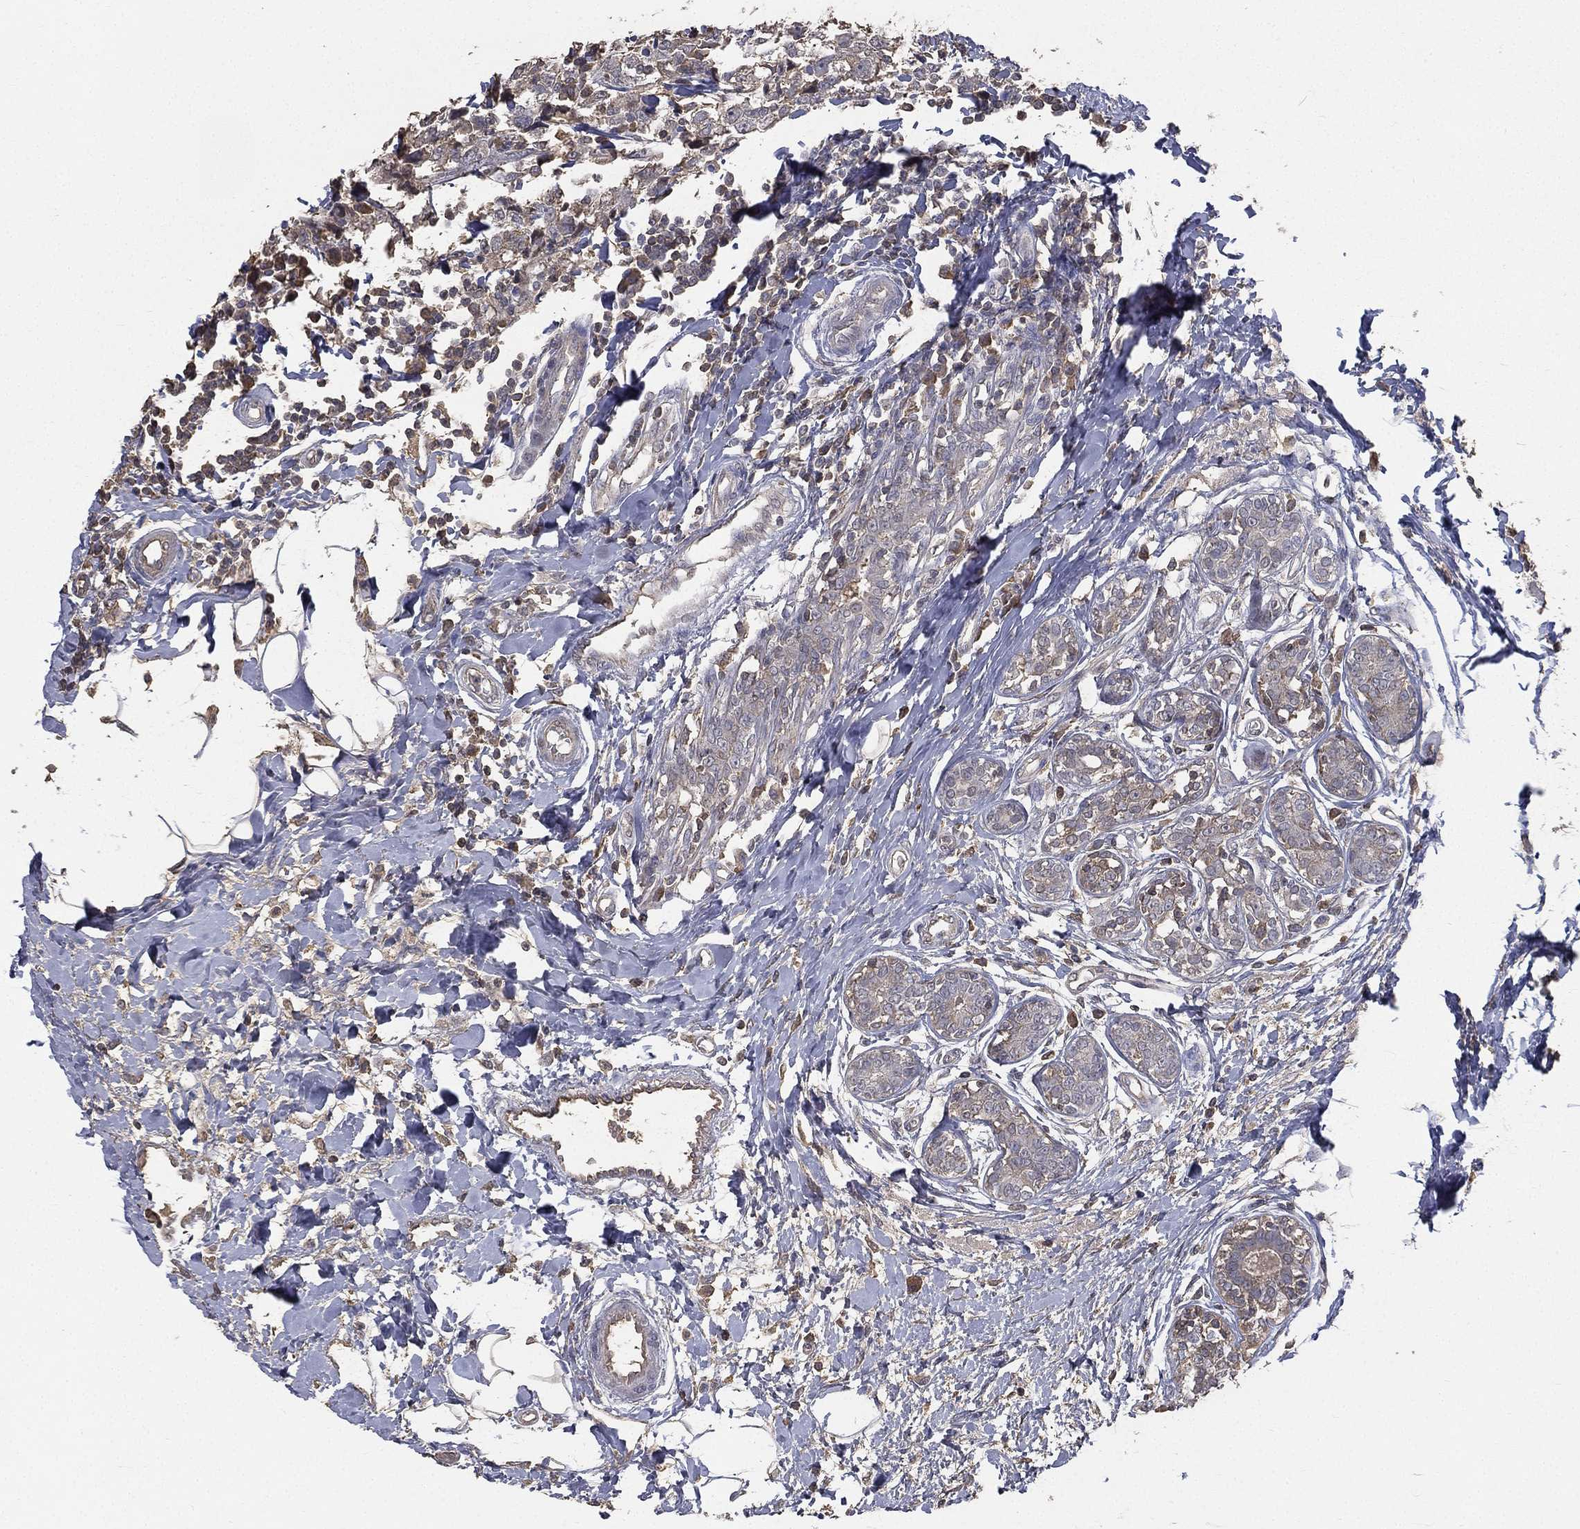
{"staining": {"intensity": "negative", "quantity": "none", "location": "none"}, "tissue": "breast cancer", "cell_type": "Tumor cells", "image_type": "cancer", "snomed": [{"axis": "morphology", "description": "Duct carcinoma"}, {"axis": "topography", "description": "Breast"}], "caption": "A micrograph of human breast cancer is negative for staining in tumor cells.", "gene": "SNAP25", "patient": {"sex": "female", "age": 30}}